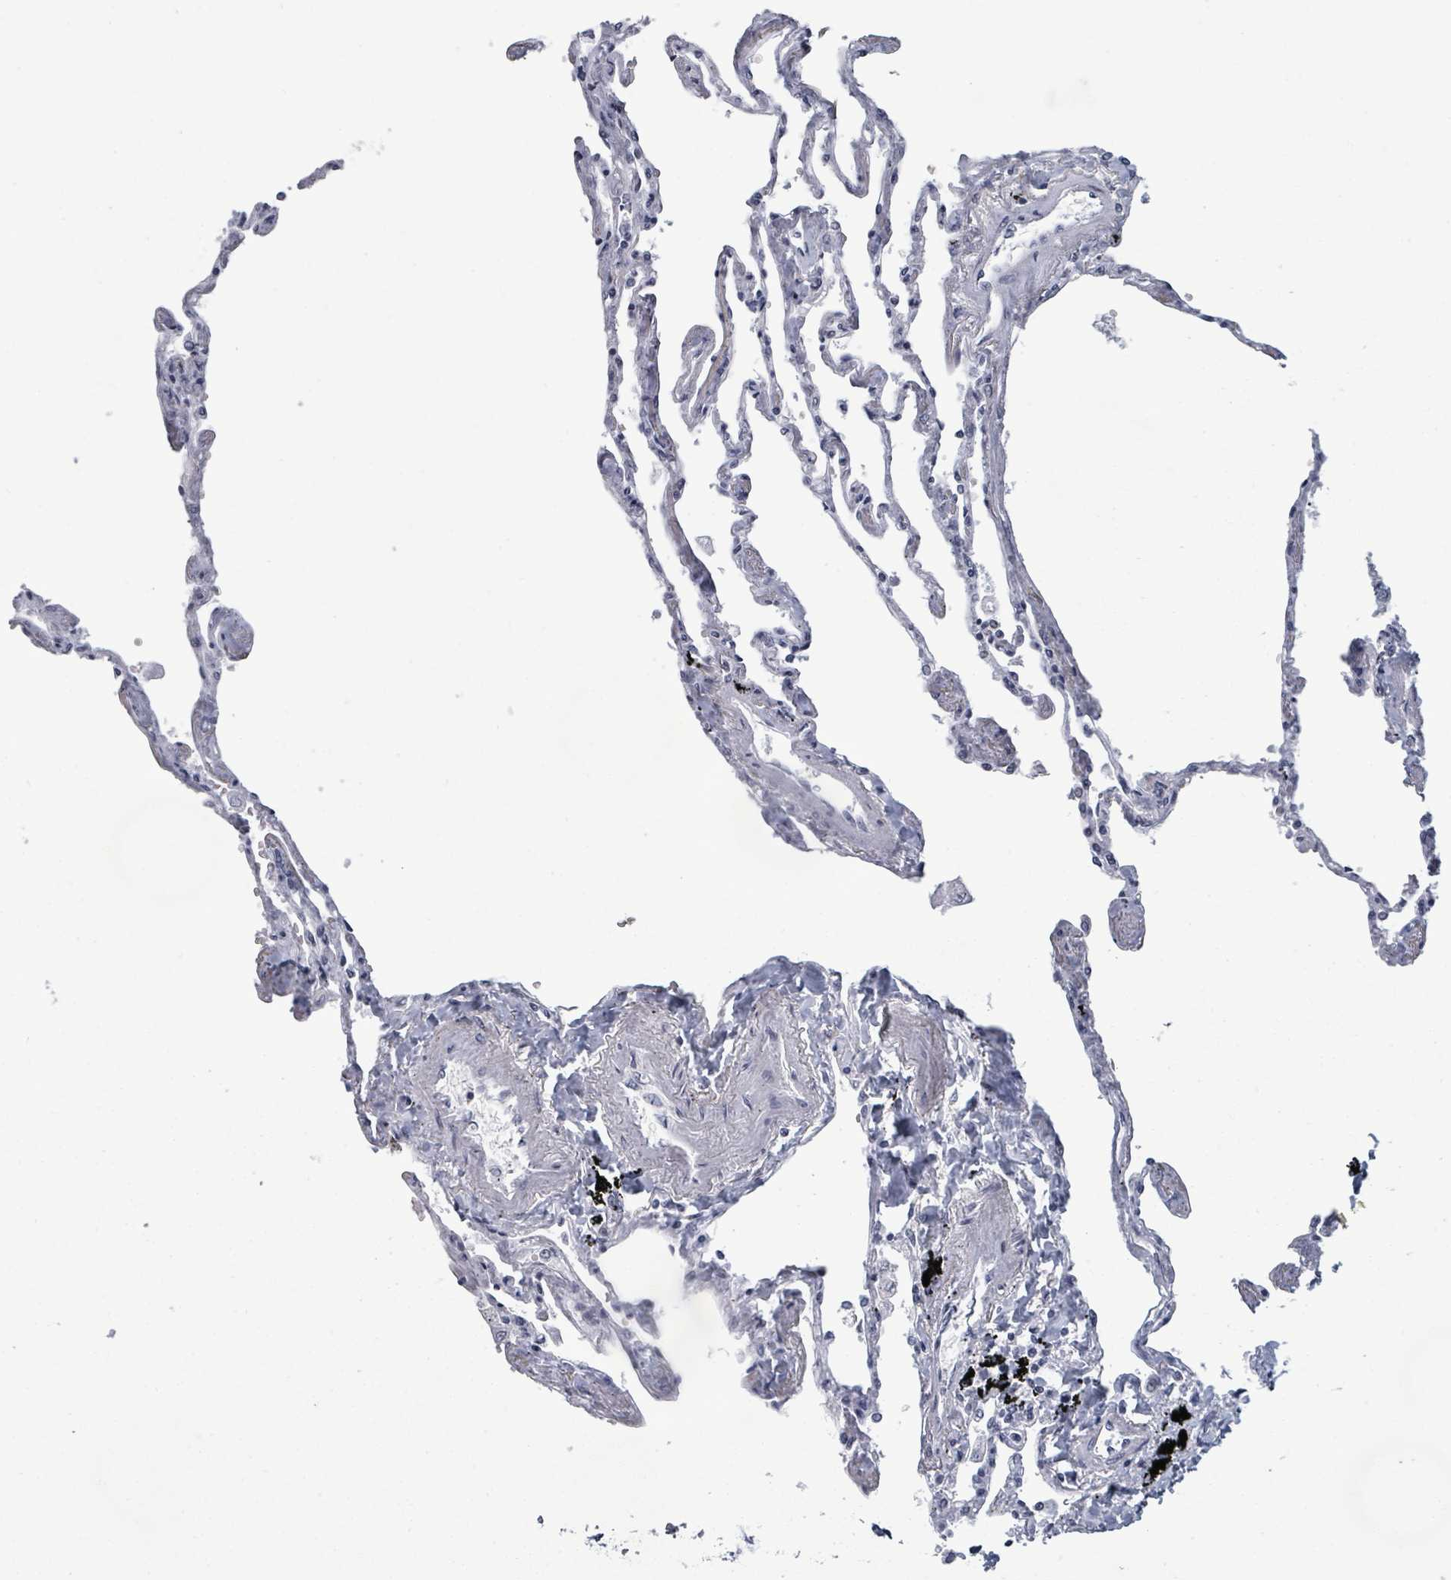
{"staining": {"intensity": "negative", "quantity": "none", "location": "none"}, "tissue": "lung", "cell_type": "Alveolar cells", "image_type": "normal", "snomed": [{"axis": "morphology", "description": "Normal tissue, NOS"}, {"axis": "topography", "description": "Lung"}], "caption": "Immunohistochemistry of unremarkable human lung shows no staining in alveolar cells. Brightfield microscopy of immunohistochemistry (IHC) stained with DAB (3,3'-diaminobenzidine) (brown) and hematoxylin (blue), captured at high magnification.", "gene": "BIVM", "patient": {"sex": "female", "age": 67}}